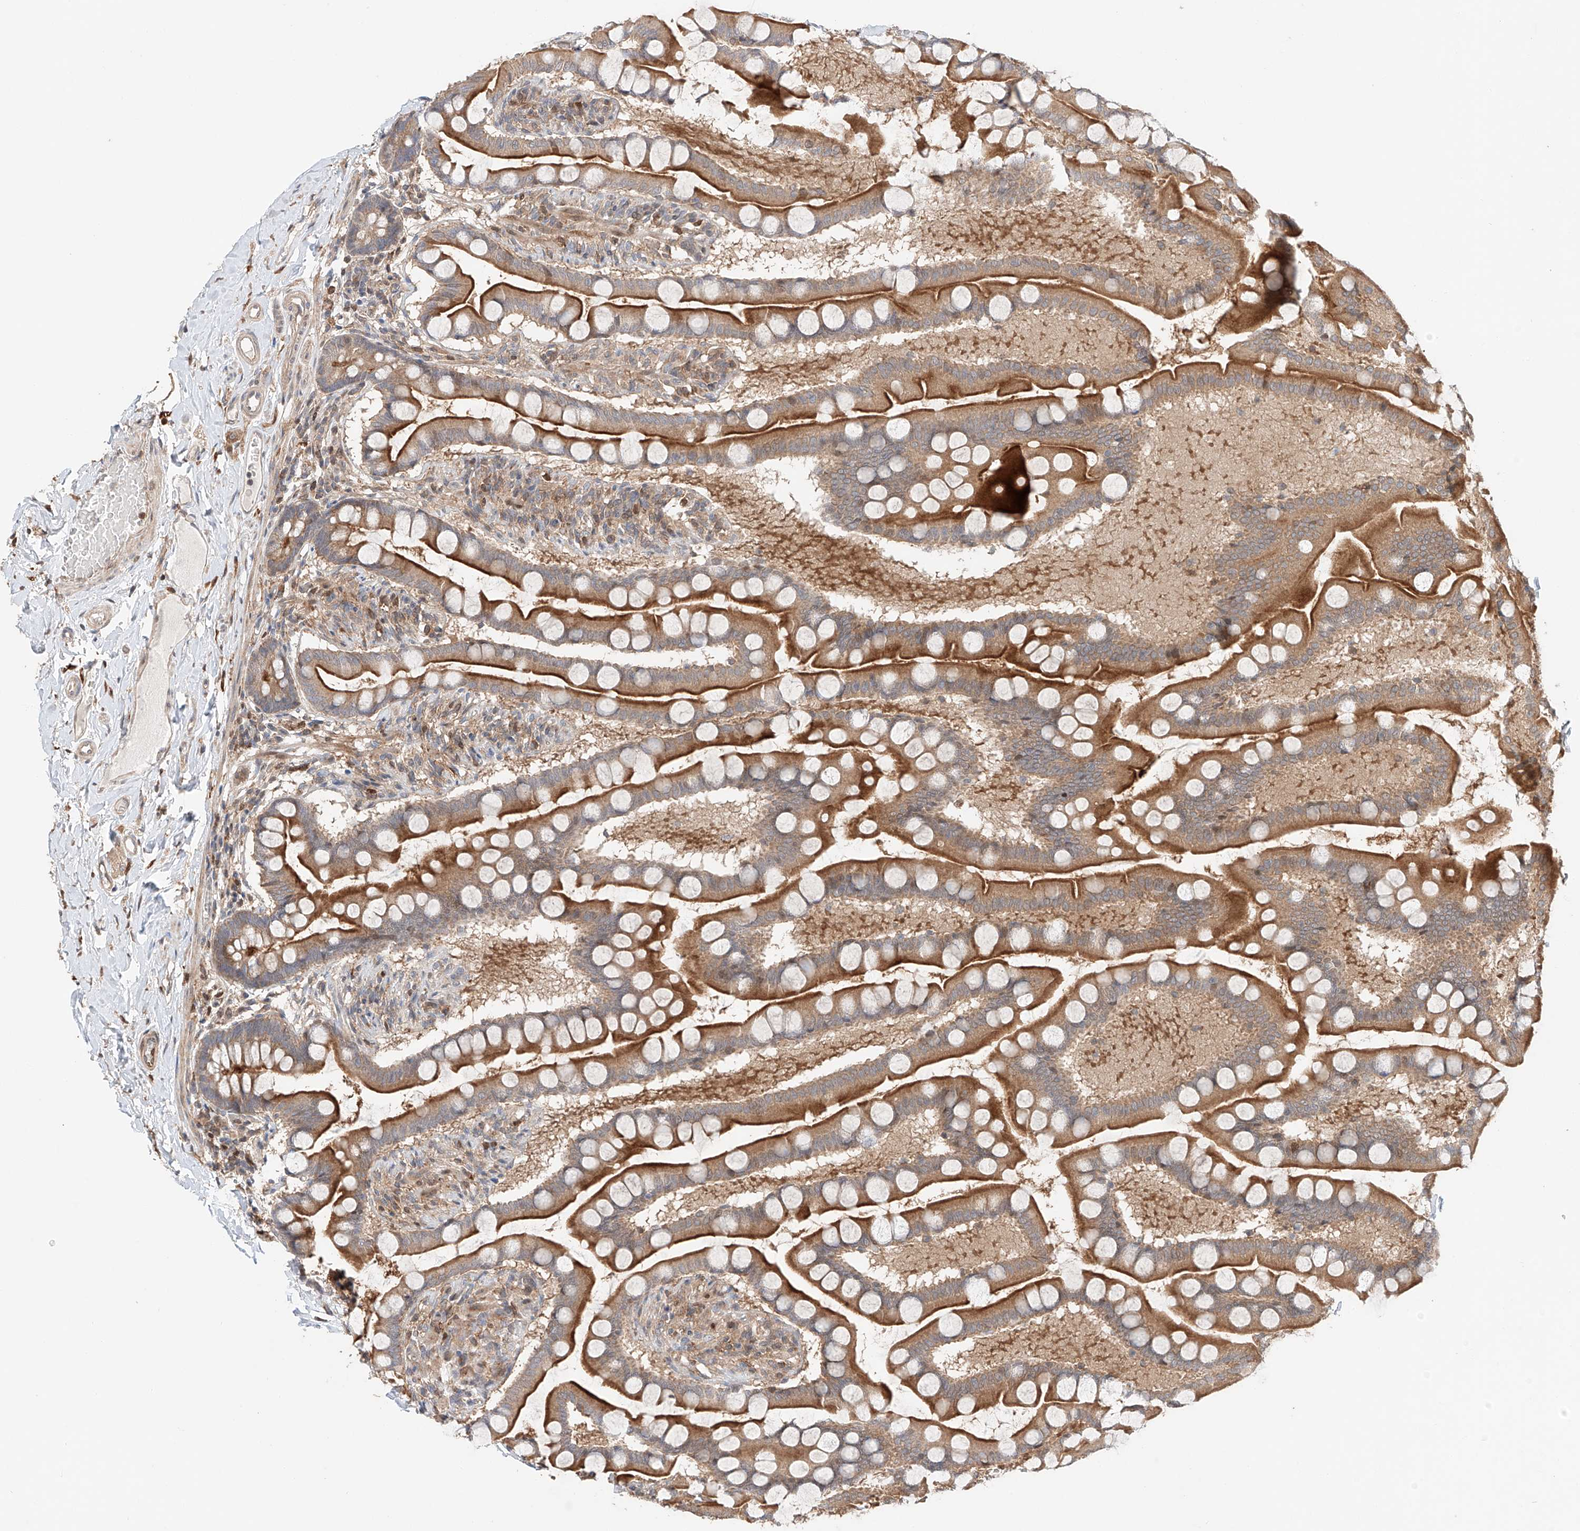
{"staining": {"intensity": "strong", "quantity": ">75%", "location": "cytoplasmic/membranous"}, "tissue": "small intestine", "cell_type": "Glandular cells", "image_type": "normal", "snomed": [{"axis": "morphology", "description": "Normal tissue, NOS"}, {"axis": "topography", "description": "Small intestine"}], "caption": "Small intestine stained with immunohistochemistry shows strong cytoplasmic/membranous positivity in approximately >75% of glandular cells.", "gene": "IGSF22", "patient": {"sex": "male", "age": 52}}